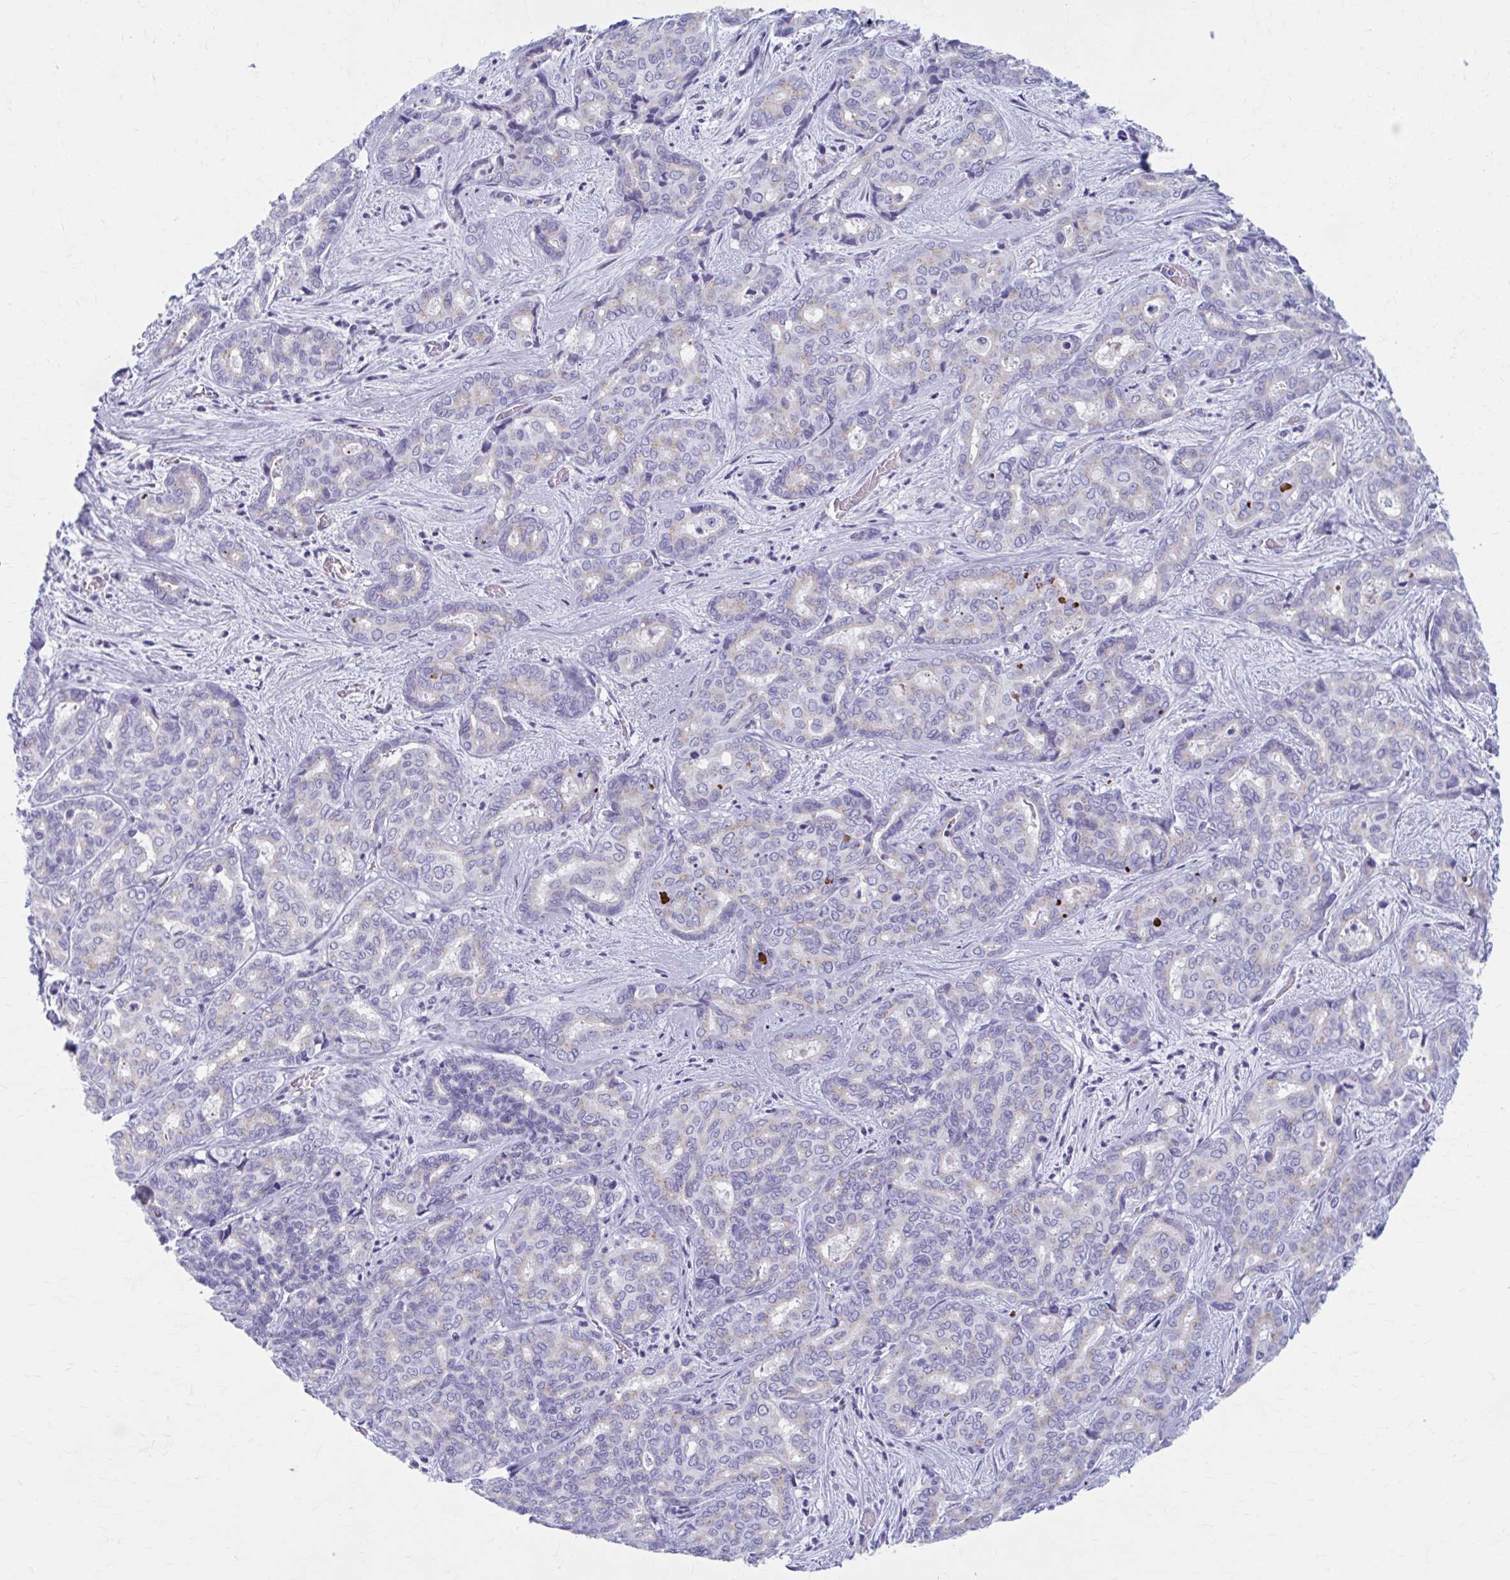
{"staining": {"intensity": "weak", "quantity": "25%-75%", "location": "cytoplasmic/membranous"}, "tissue": "liver cancer", "cell_type": "Tumor cells", "image_type": "cancer", "snomed": [{"axis": "morphology", "description": "Cholangiocarcinoma"}, {"axis": "topography", "description": "Liver"}], "caption": "Weak cytoplasmic/membranous positivity for a protein is seen in approximately 25%-75% of tumor cells of liver cancer (cholangiocarcinoma) using immunohistochemistry.", "gene": "KCNE2", "patient": {"sex": "female", "age": 64}}